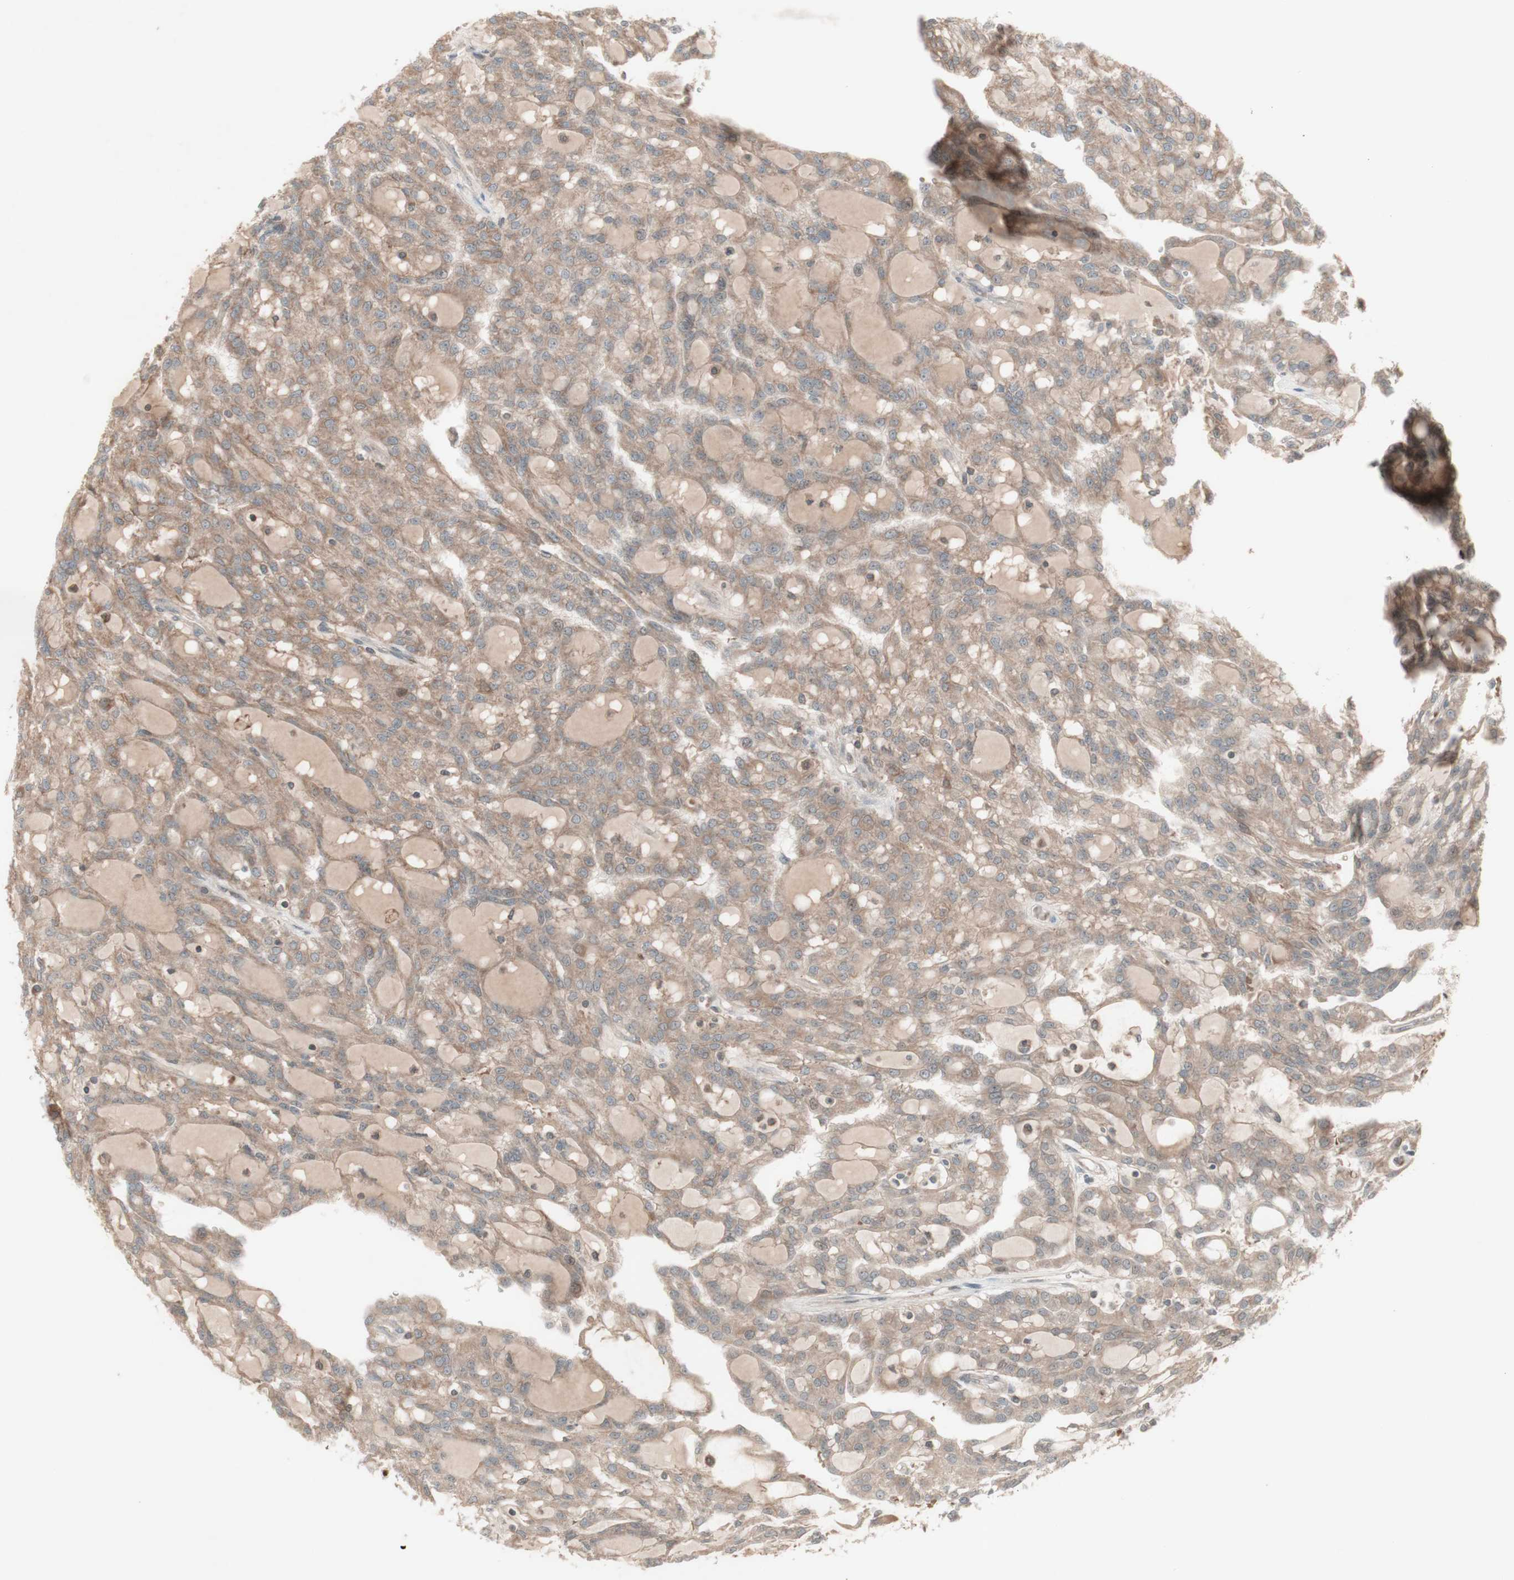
{"staining": {"intensity": "weak", "quantity": ">75%", "location": "cytoplasmic/membranous"}, "tissue": "renal cancer", "cell_type": "Tumor cells", "image_type": "cancer", "snomed": [{"axis": "morphology", "description": "Adenocarcinoma, NOS"}, {"axis": "topography", "description": "Kidney"}], "caption": "This is an image of immunohistochemistry staining of renal cancer (adenocarcinoma), which shows weak positivity in the cytoplasmic/membranous of tumor cells.", "gene": "MSH6", "patient": {"sex": "male", "age": 63}}